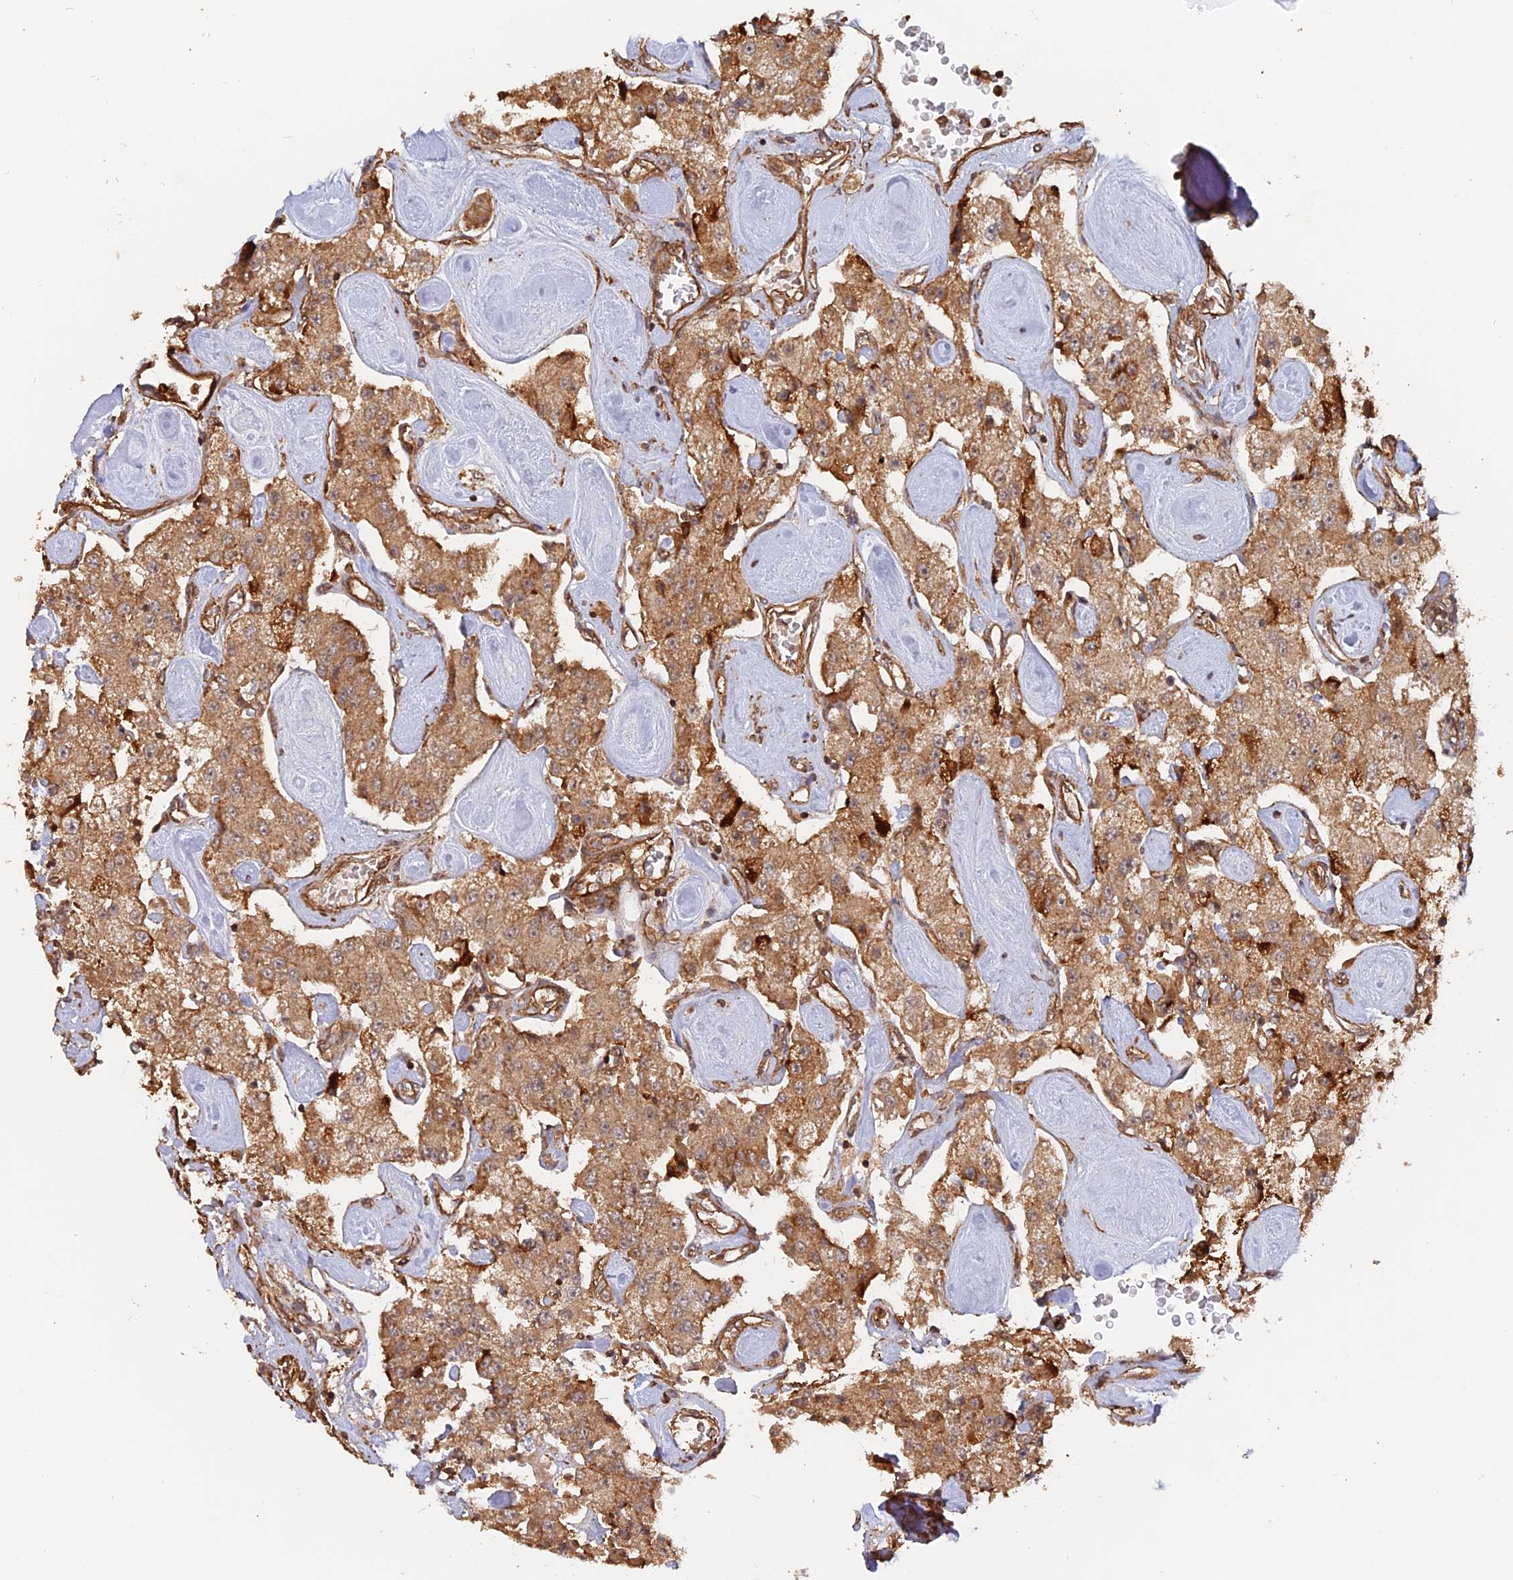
{"staining": {"intensity": "moderate", "quantity": ">75%", "location": "cytoplasmic/membranous"}, "tissue": "carcinoid", "cell_type": "Tumor cells", "image_type": "cancer", "snomed": [{"axis": "morphology", "description": "Carcinoid, malignant, NOS"}, {"axis": "topography", "description": "Pancreas"}], "caption": "Immunohistochemical staining of human malignant carcinoid shows medium levels of moderate cytoplasmic/membranous protein positivity in about >75% of tumor cells. The staining was performed using DAB, with brown indicating positive protein expression. Nuclei are stained blue with hematoxylin.", "gene": "CCDC174", "patient": {"sex": "male", "age": 41}}